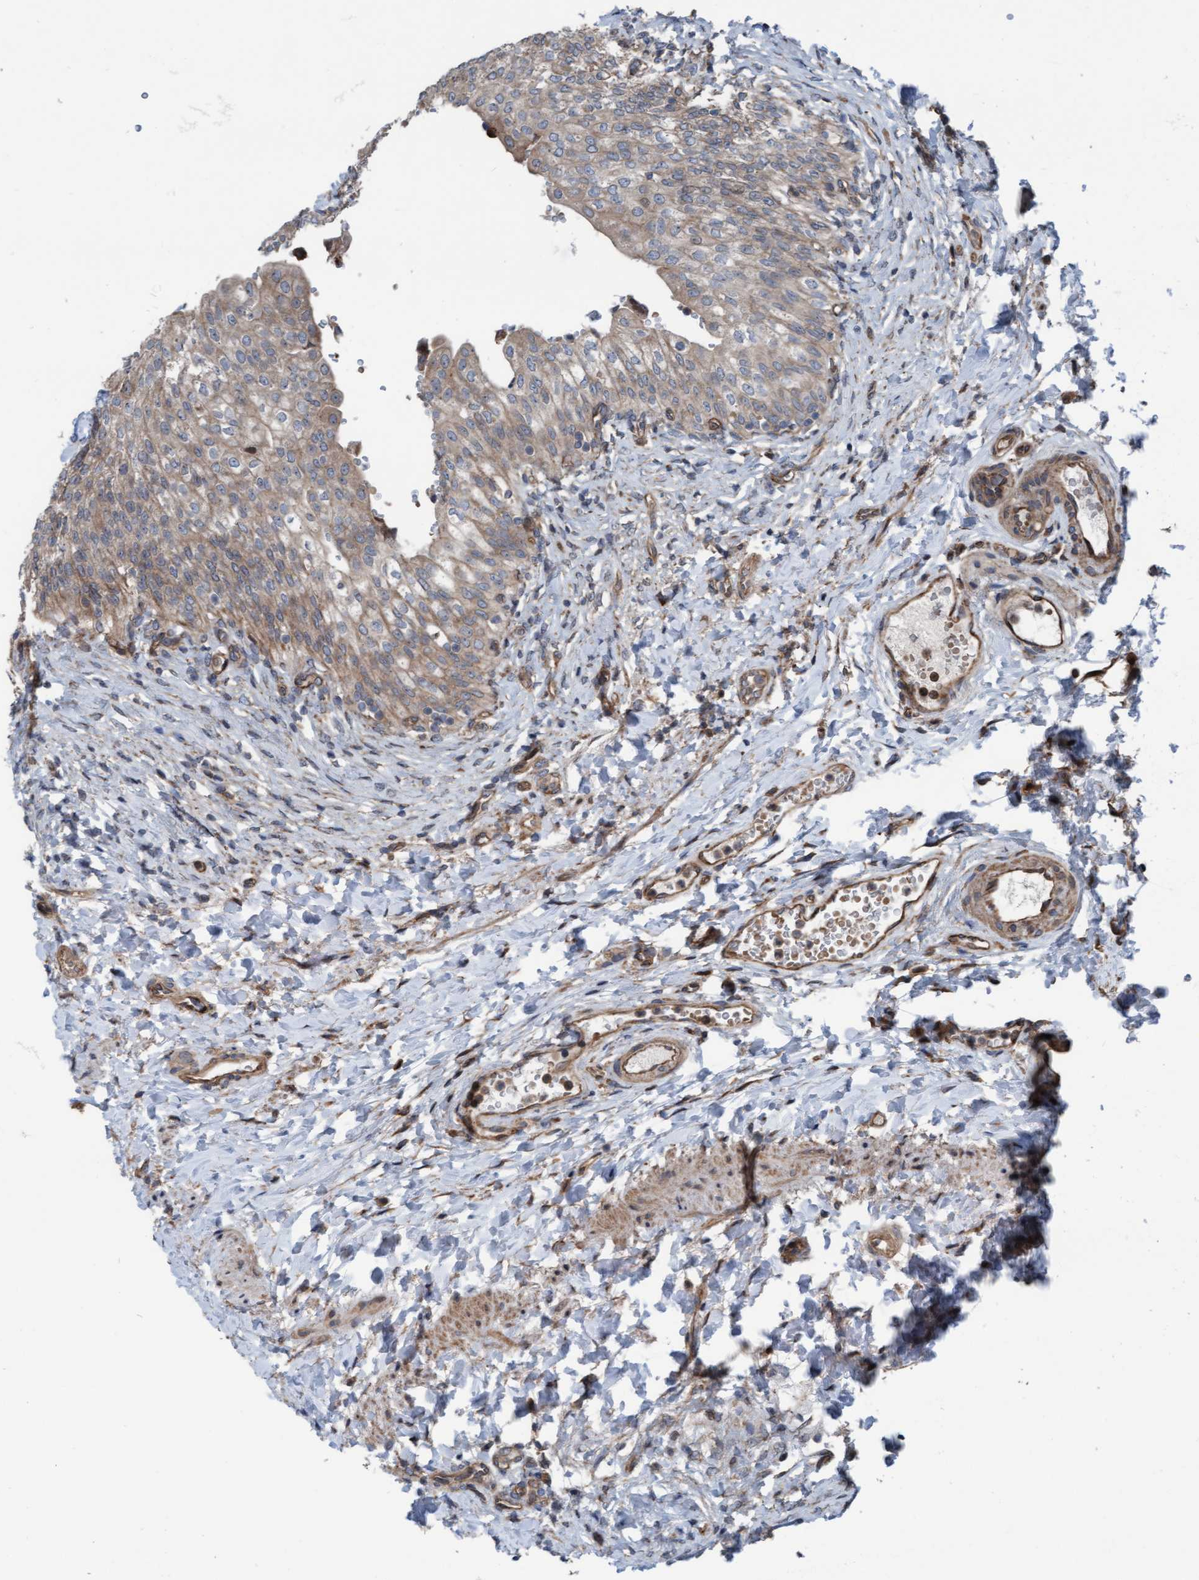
{"staining": {"intensity": "moderate", "quantity": "25%-75%", "location": "cytoplasmic/membranous"}, "tissue": "urinary bladder", "cell_type": "Urothelial cells", "image_type": "normal", "snomed": [{"axis": "morphology", "description": "Urothelial carcinoma, High grade"}, {"axis": "topography", "description": "Urinary bladder"}], "caption": "High-power microscopy captured an immunohistochemistry histopathology image of normal urinary bladder, revealing moderate cytoplasmic/membranous staining in about 25%-75% of urothelial cells. Immunohistochemistry (ihc) stains the protein in brown and the nuclei are stained blue.", "gene": "RAP1GAP2", "patient": {"sex": "male", "age": 46}}